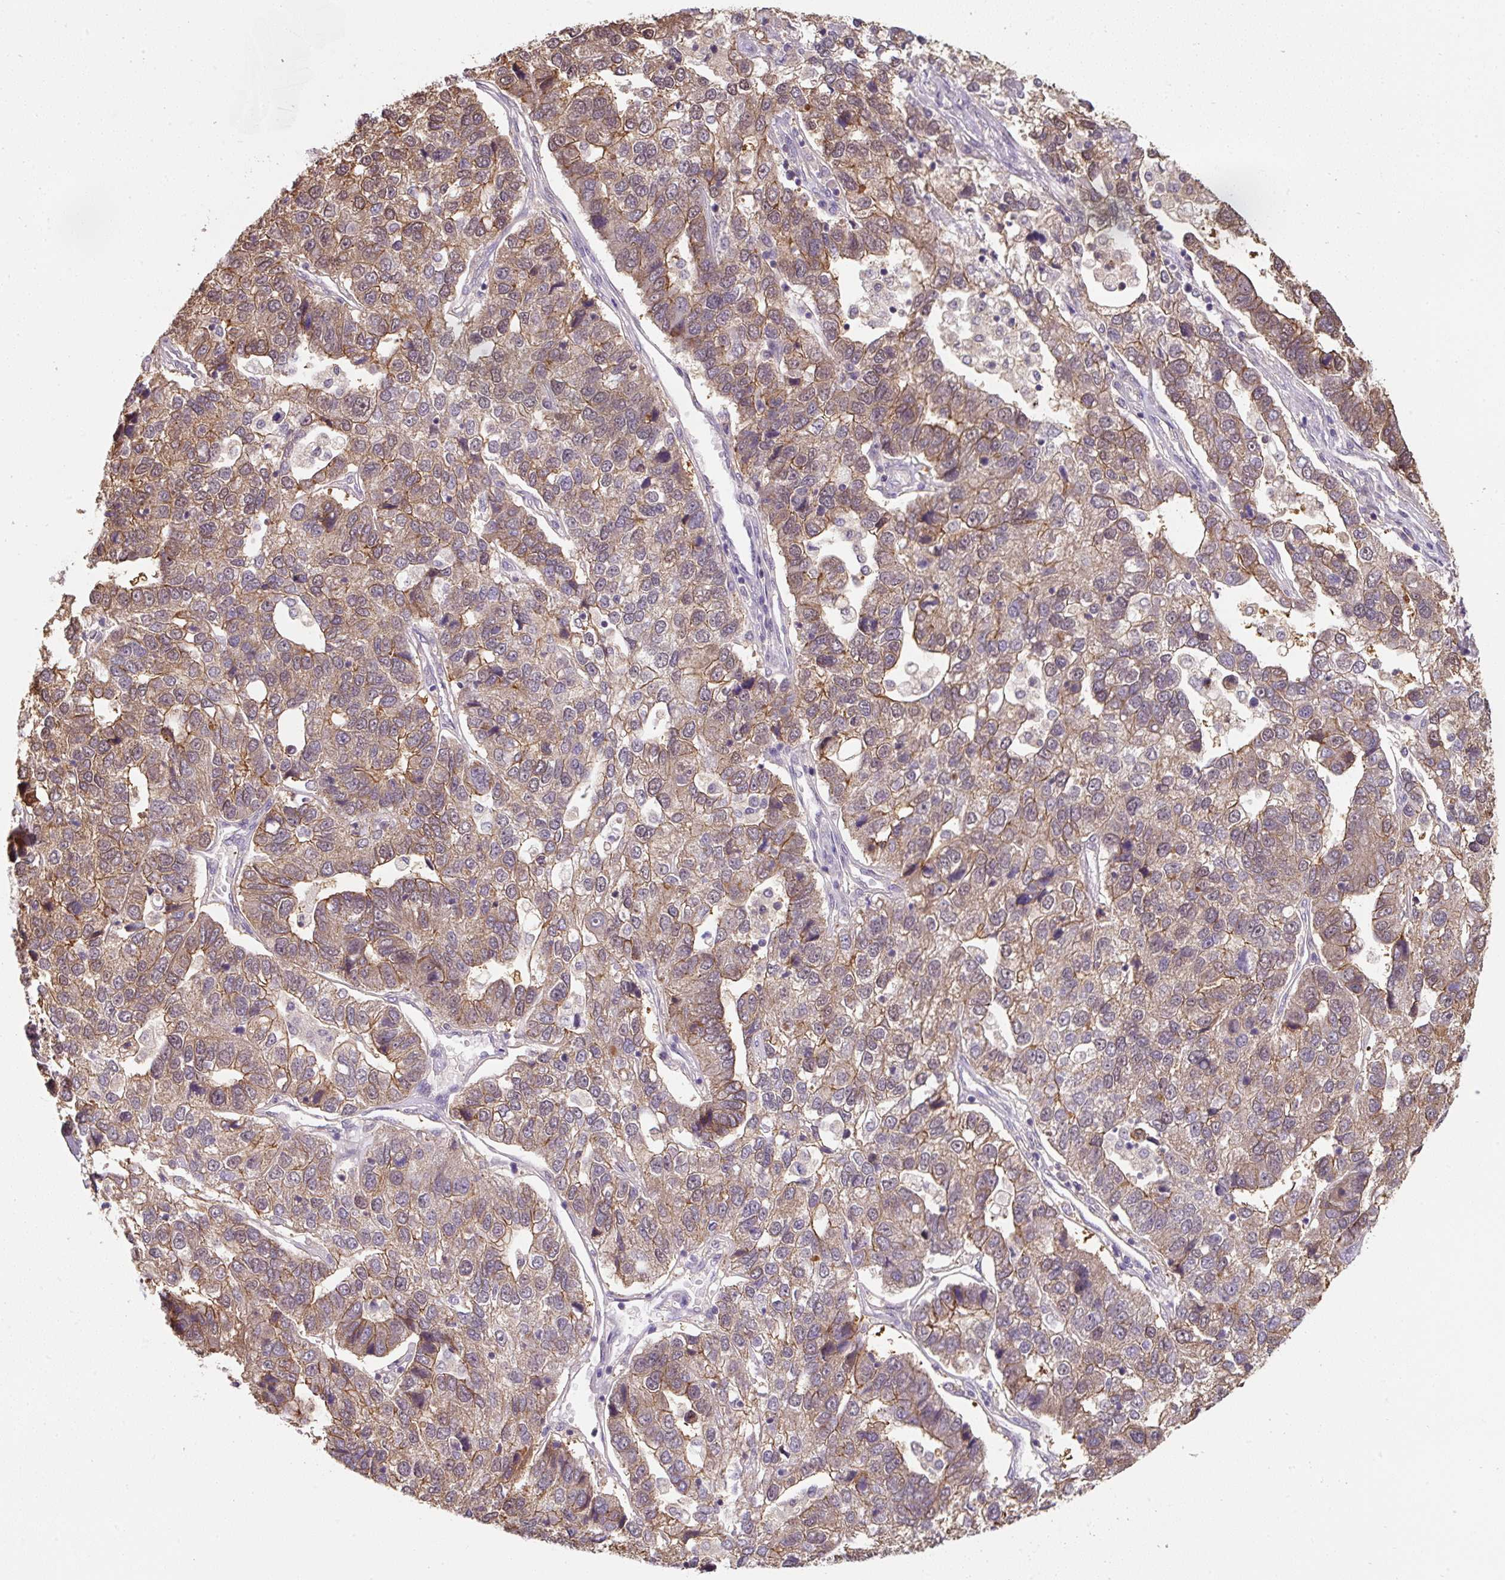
{"staining": {"intensity": "moderate", "quantity": "25%-75%", "location": "cytoplasmic/membranous"}, "tissue": "pancreatic cancer", "cell_type": "Tumor cells", "image_type": "cancer", "snomed": [{"axis": "morphology", "description": "Adenocarcinoma, NOS"}, {"axis": "topography", "description": "Pancreas"}], "caption": "Human pancreatic cancer (adenocarcinoma) stained with a brown dye reveals moderate cytoplasmic/membranous positive staining in about 25%-75% of tumor cells.", "gene": "ST13", "patient": {"sex": "female", "age": 61}}